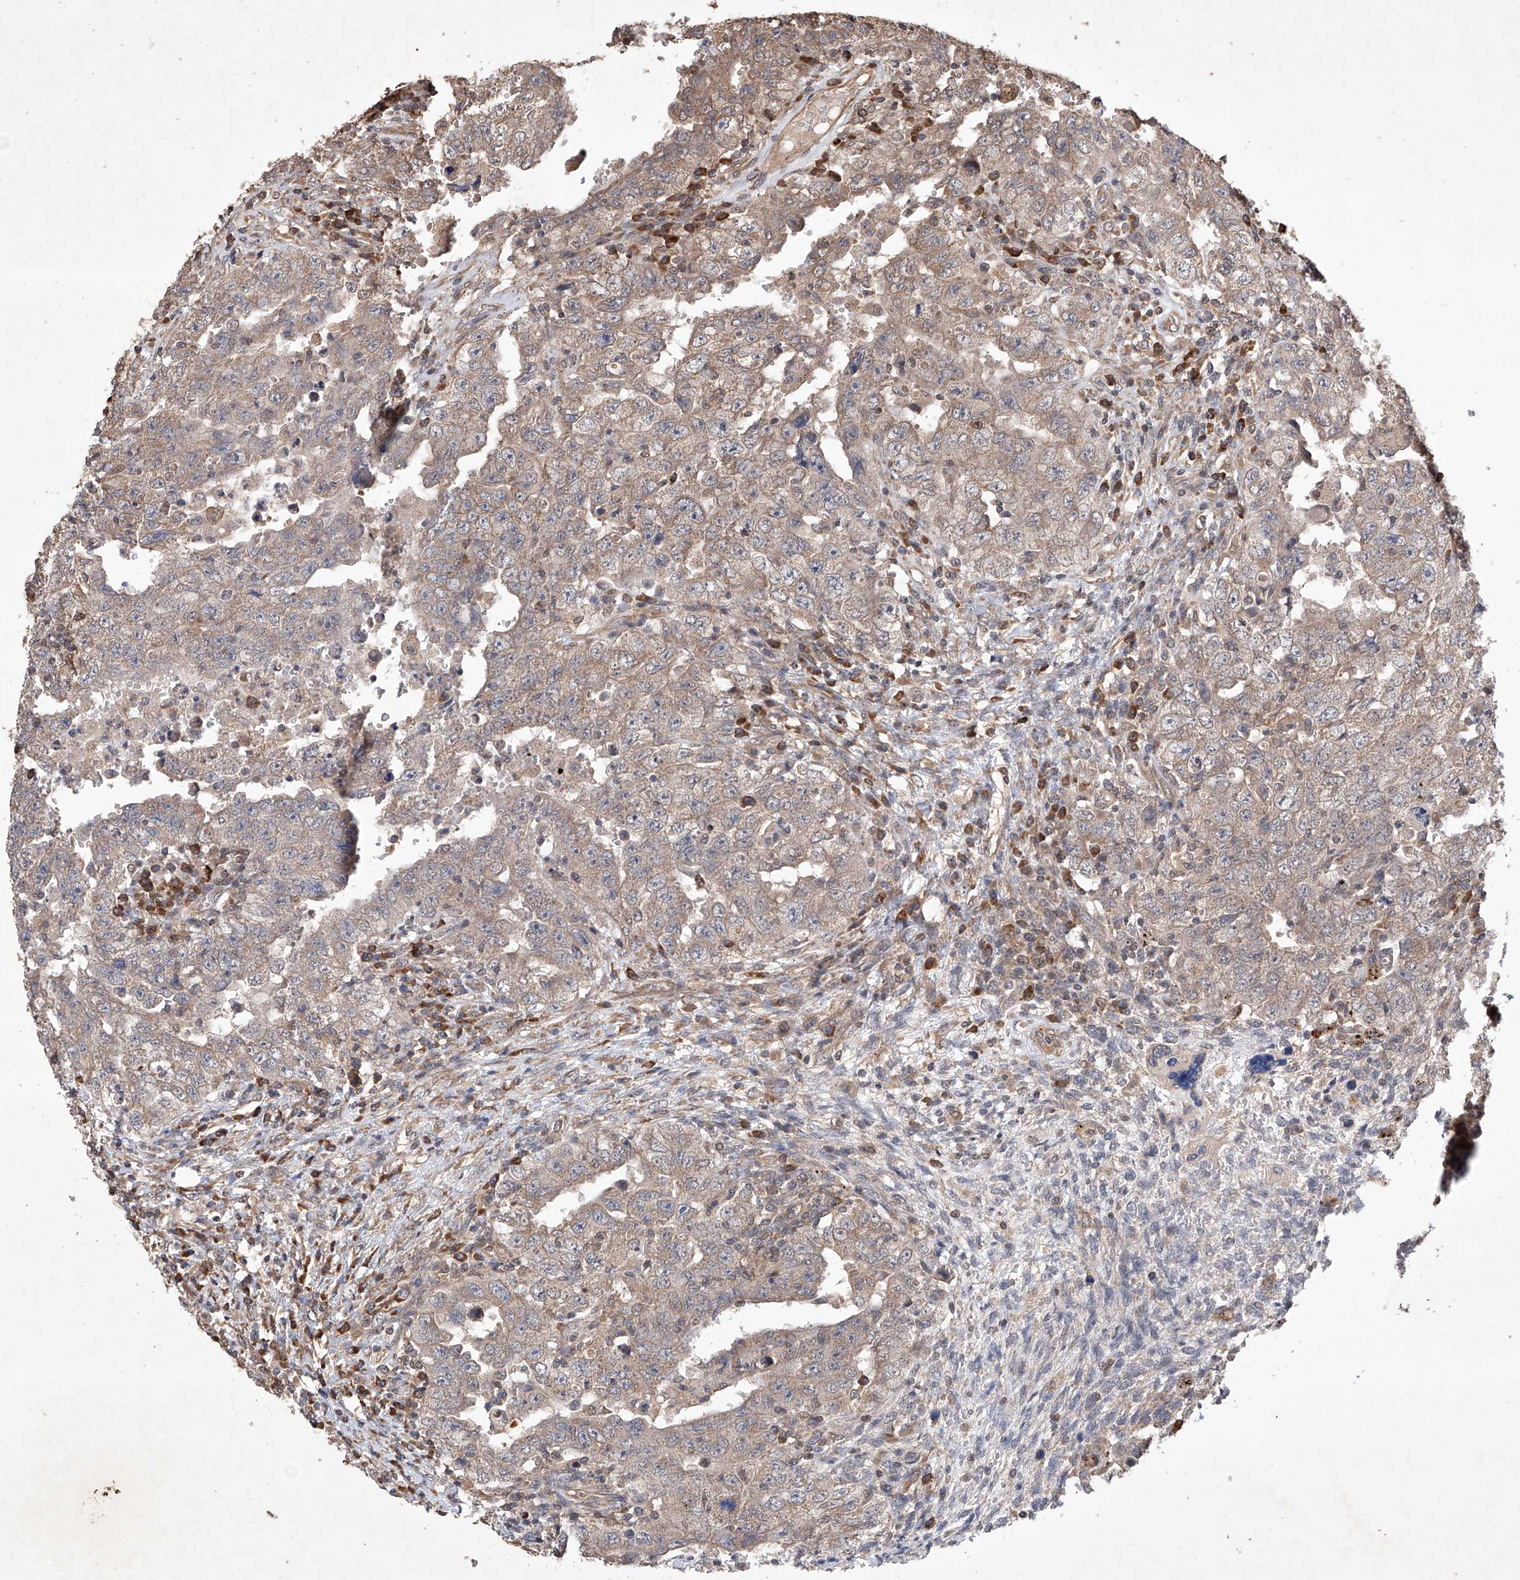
{"staining": {"intensity": "weak", "quantity": ">75%", "location": "cytoplasmic/membranous"}, "tissue": "testis cancer", "cell_type": "Tumor cells", "image_type": "cancer", "snomed": [{"axis": "morphology", "description": "Carcinoma, Embryonal, NOS"}, {"axis": "topography", "description": "Testis"}], "caption": "Testis embryonal carcinoma stained for a protein (brown) exhibits weak cytoplasmic/membranous positive staining in approximately >75% of tumor cells.", "gene": "LURAP1", "patient": {"sex": "male", "age": 26}}